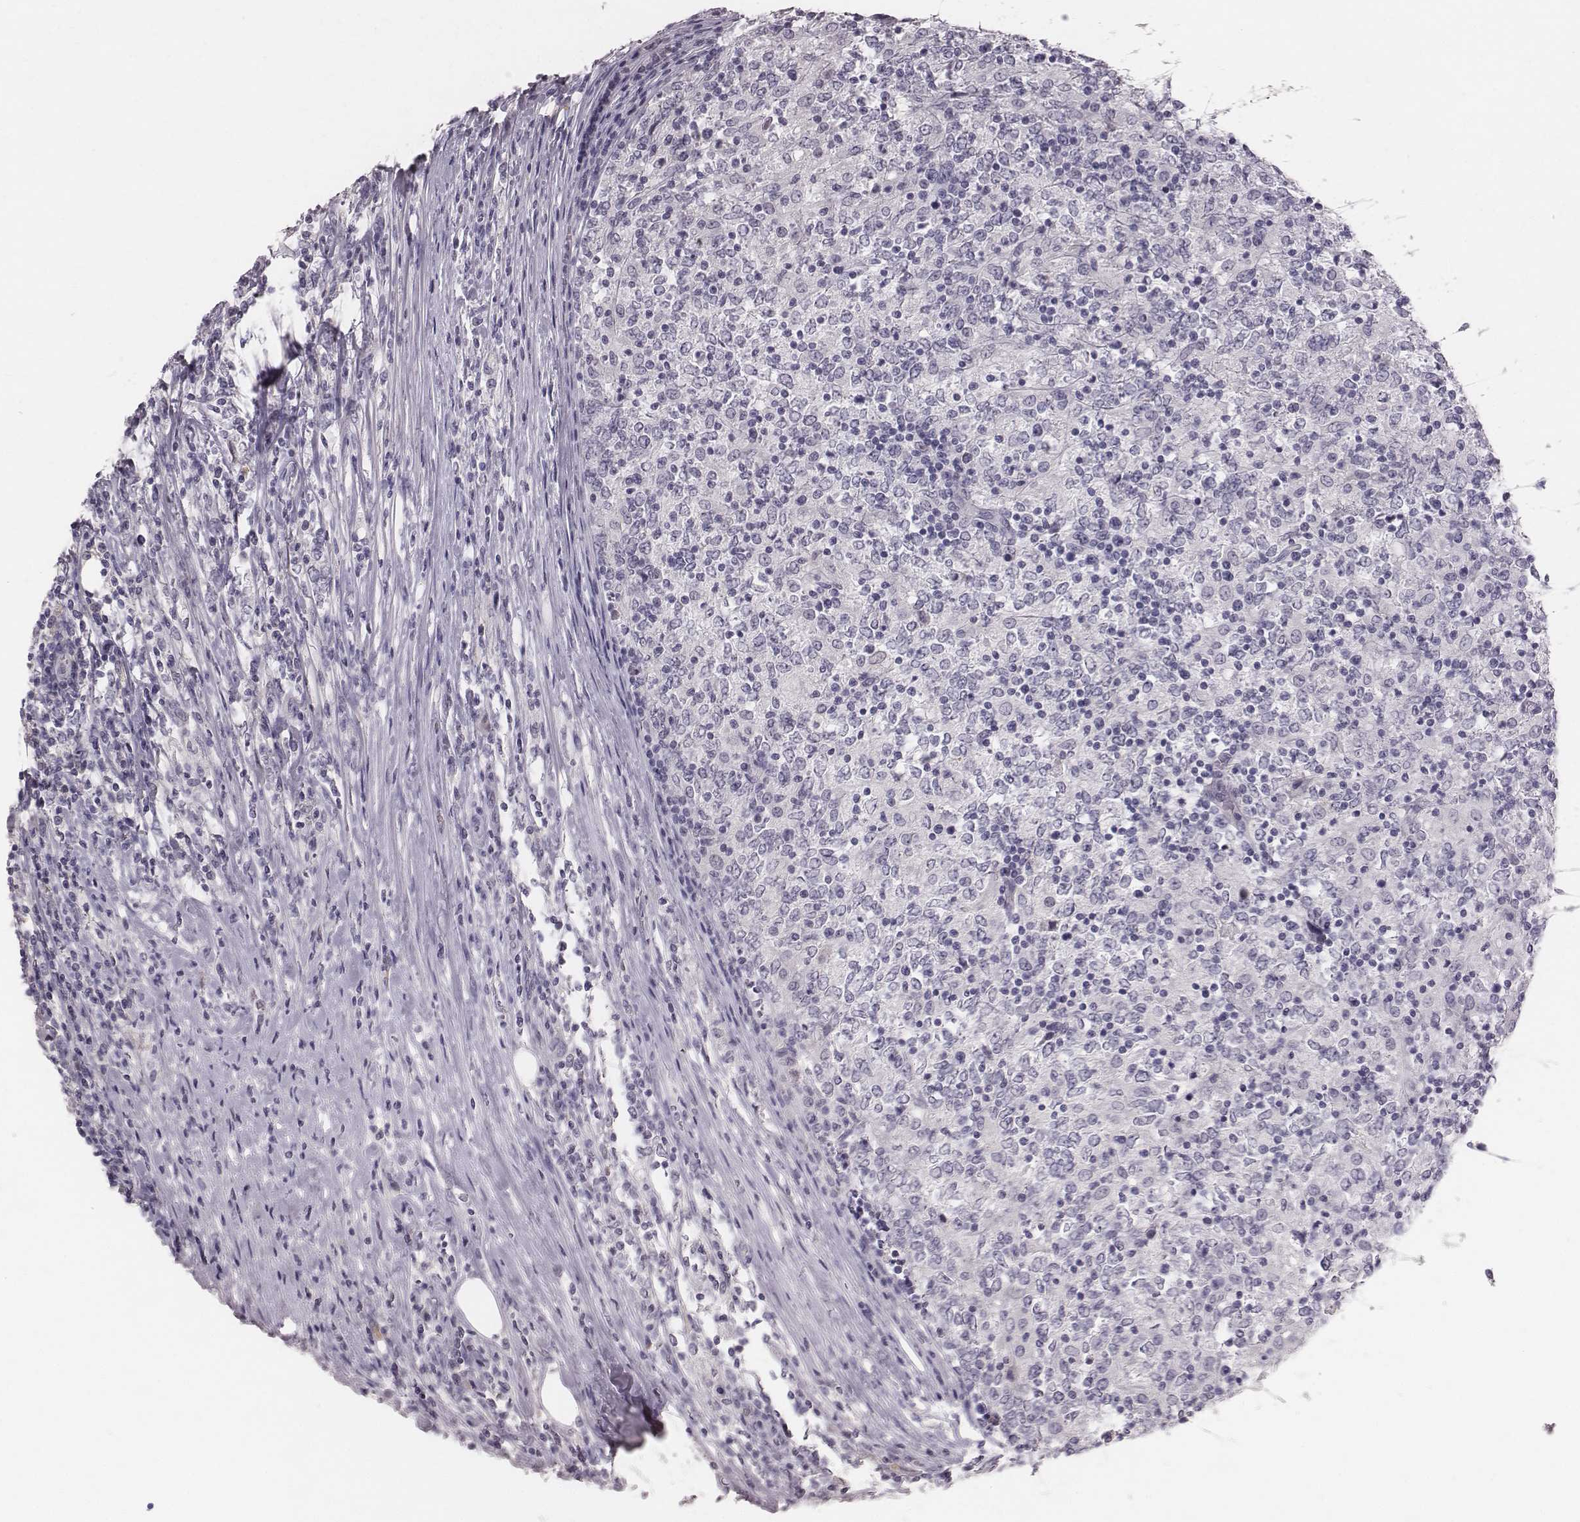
{"staining": {"intensity": "negative", "quantity": "none", "location": "none"}, "tissue": "lymphoma", "cell_type": "Tumor cells", "image_type": "cancer", "snomed": [{"axis": "morphology", "description": "Malignant lymphoma, non-Hodgkin's type, High grade"}, {"axis": "topography", "description": "Lymph node"}], "caption": "Protein analysis of malignant lymphoma, non-Hodgkin's type (high-grade) shows no significant positivity in tumor cells.", "gene": "CFTR", "patient": {"sex": "female", "age": 84}}